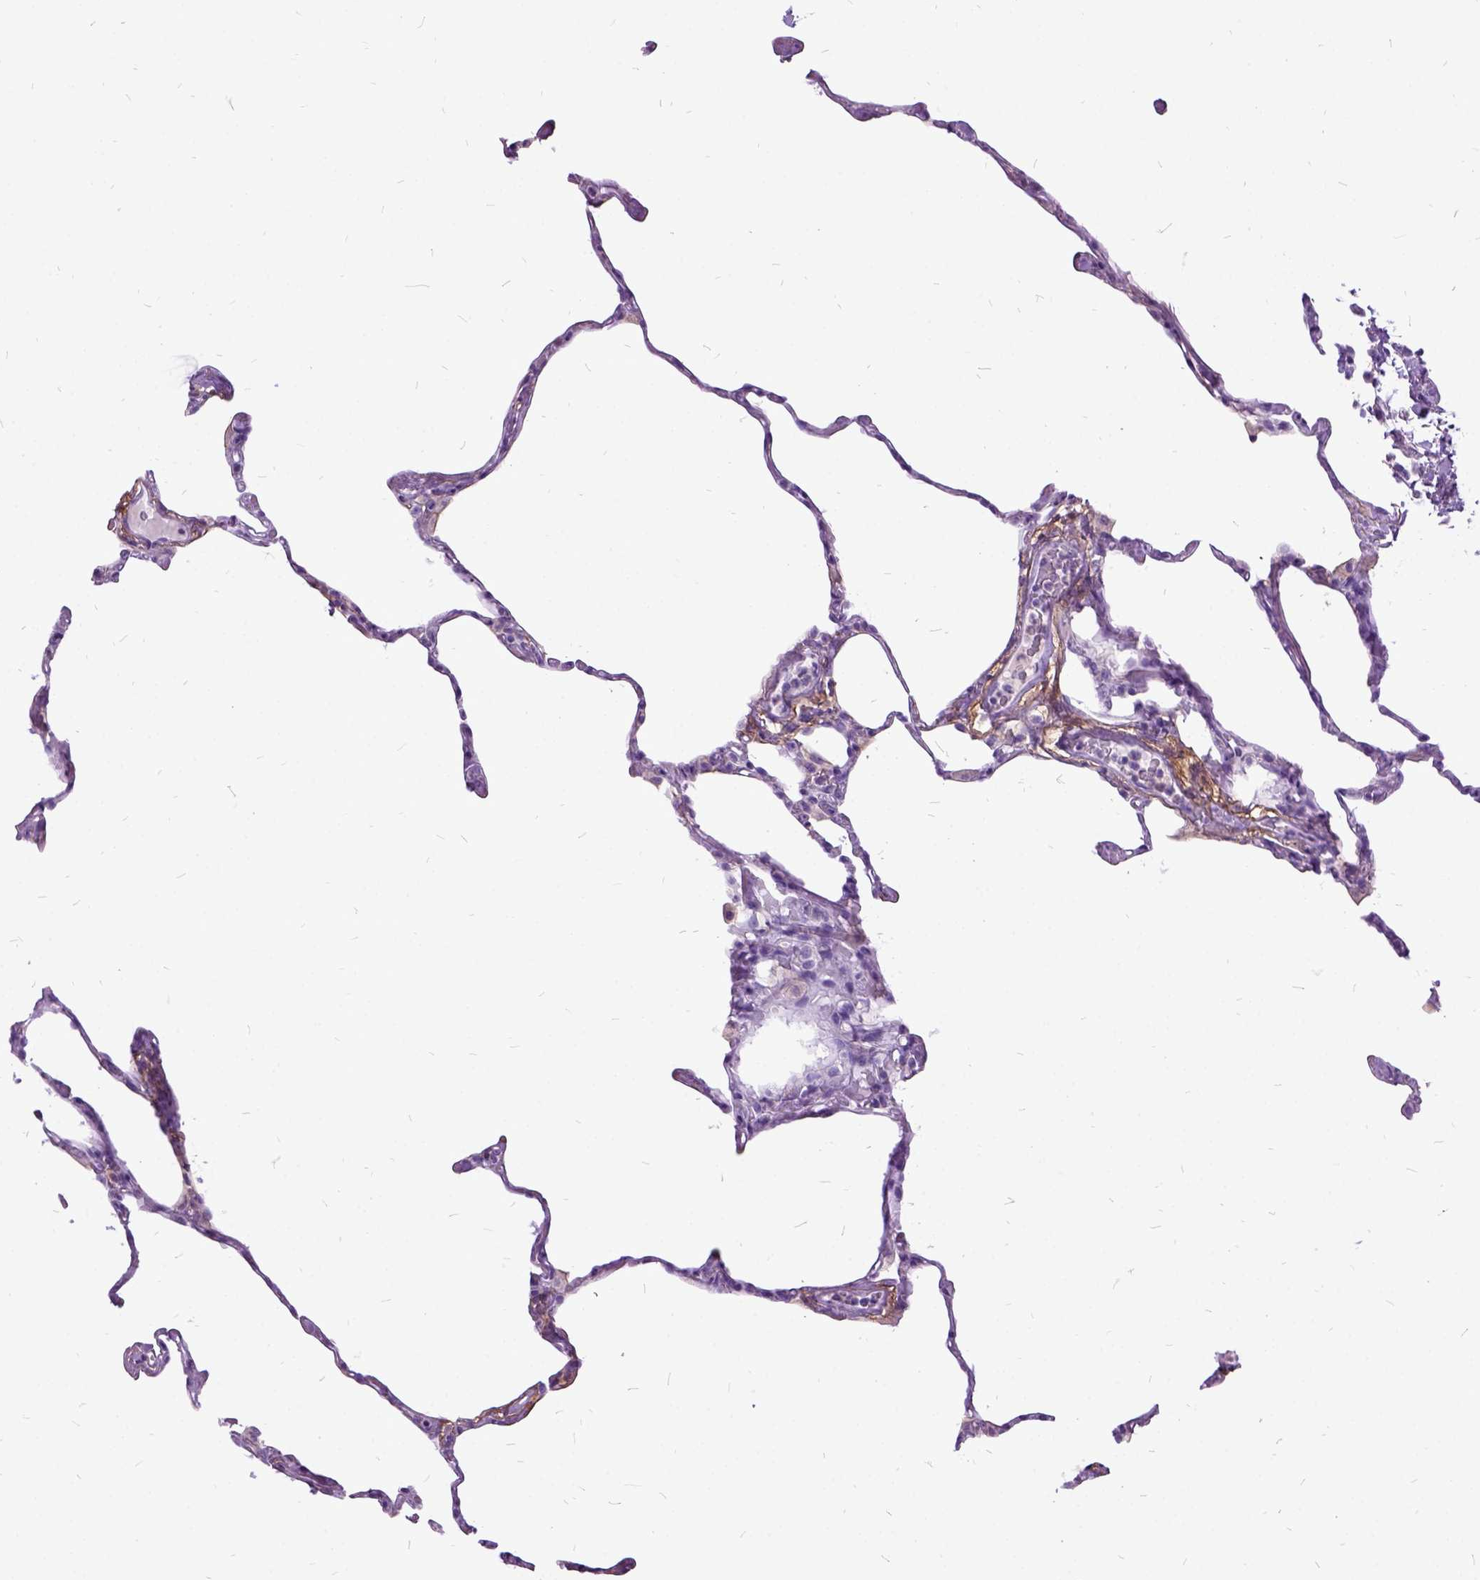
{"staining": {"intensity": "negative", "quantity": "none", "location": "none"}, "tissue": "lung", "cell_type": "Alveolar cells", "image_type": "normal", "snomed": [{"axis": "morphology", "description": "Normal tissue, NOS"}, {"axis": "topography", "description": "Lung"}], "caption": "The micrograph shows no staining of alveolar cells in normal lung. (Brightfield microscopy of DAB immunohistochemistry (IHC) at high magnification).", "gene": "MME", "patient": {"sex": "male", "age": 65}}